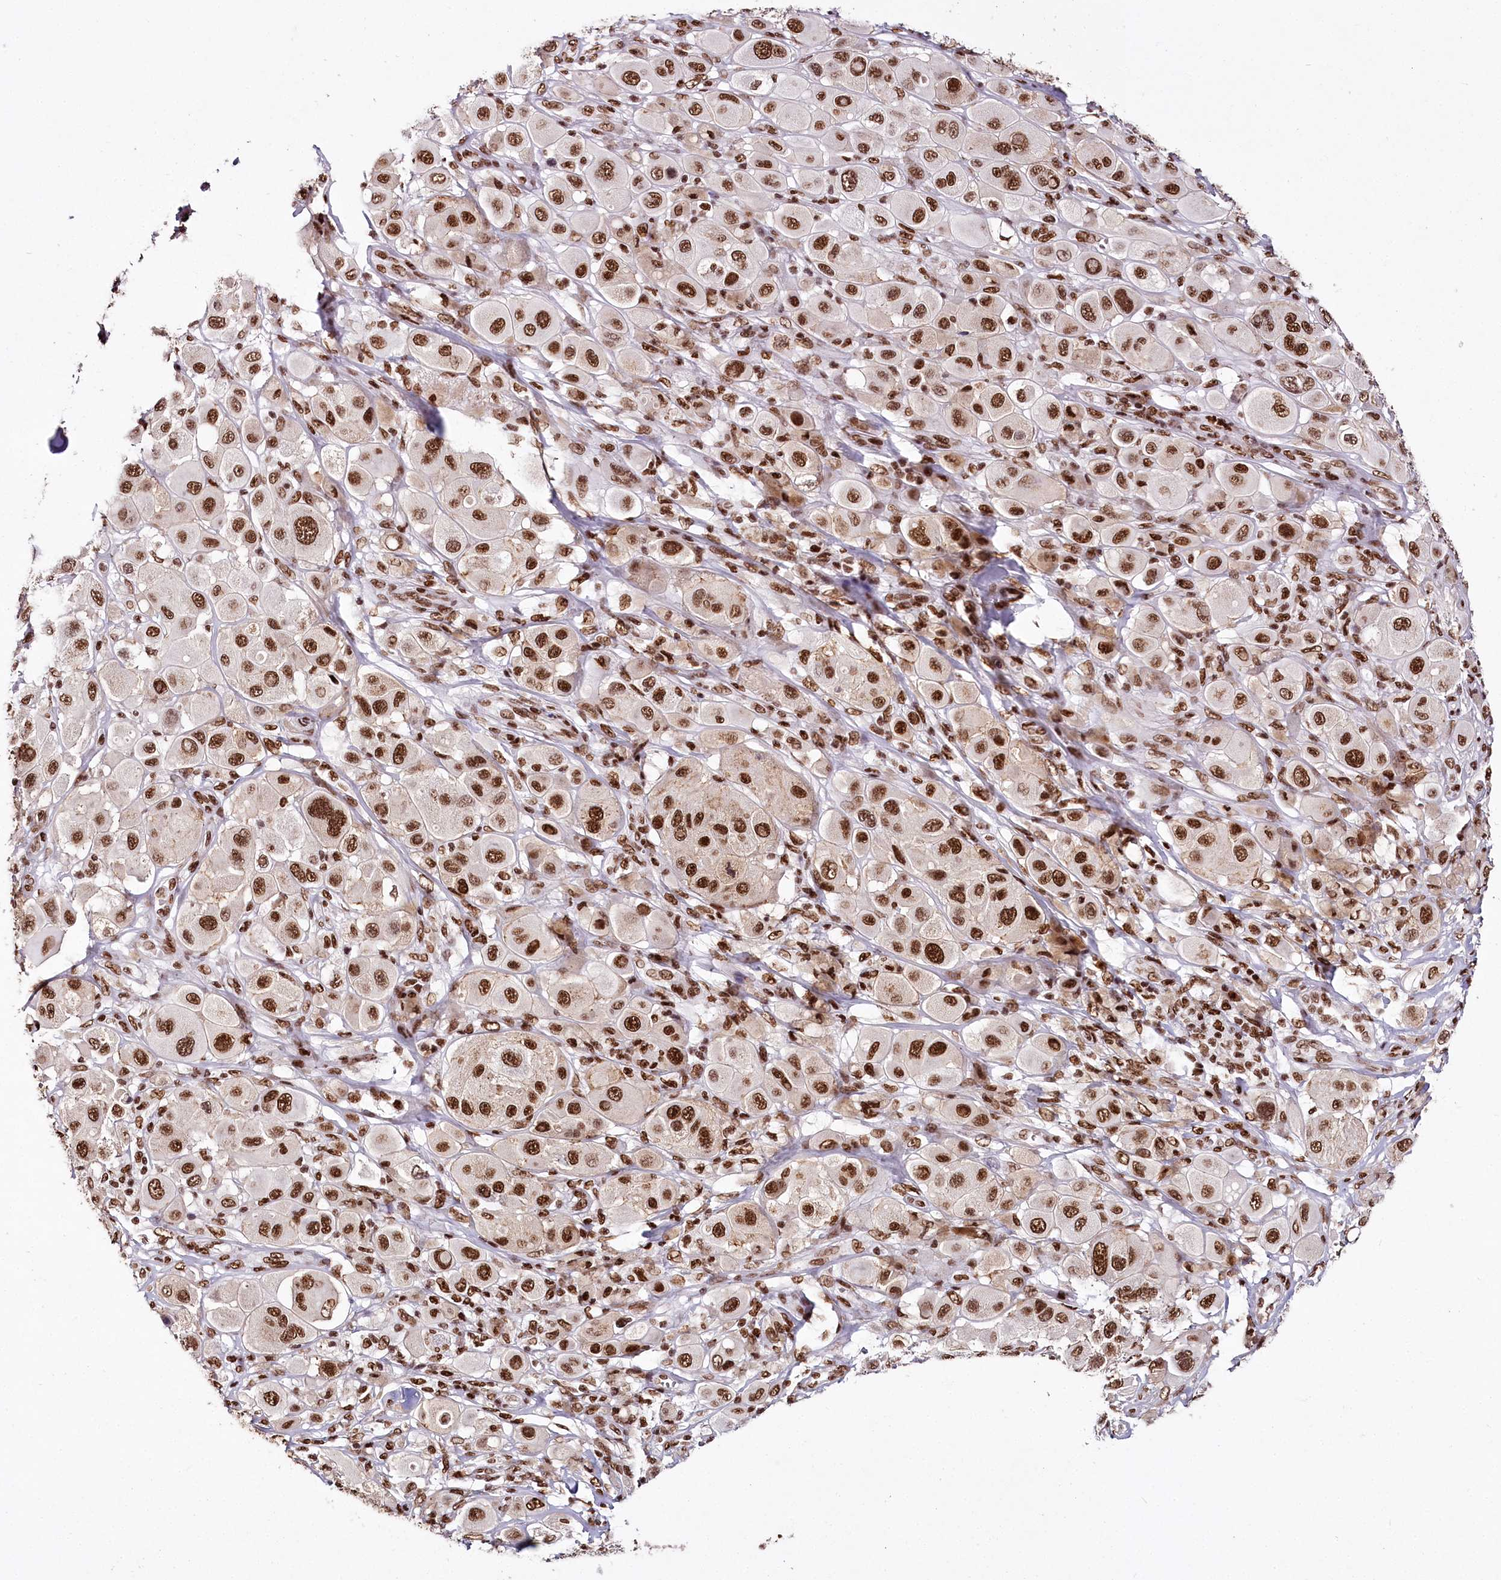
{"staining": {"intensity": "strong", "quantity": ">75%", "location": "nuclear"}, "tissue": "melanoma", "cell_type": "Tumor cells", "image_type": "cancer", "snomed": [{"axis": "morphology", "description": "Malignant melanoma, Metastatic site"}, {"axis": "topography", "description": "Skin"}], "caption": "This is an image of immunohistochemistry staining of melanoma, which shows strong positivity in the nuclear of tumor cells.", "gene": "SMARCE1", "patient": {"sex": "male", "age": 41}}